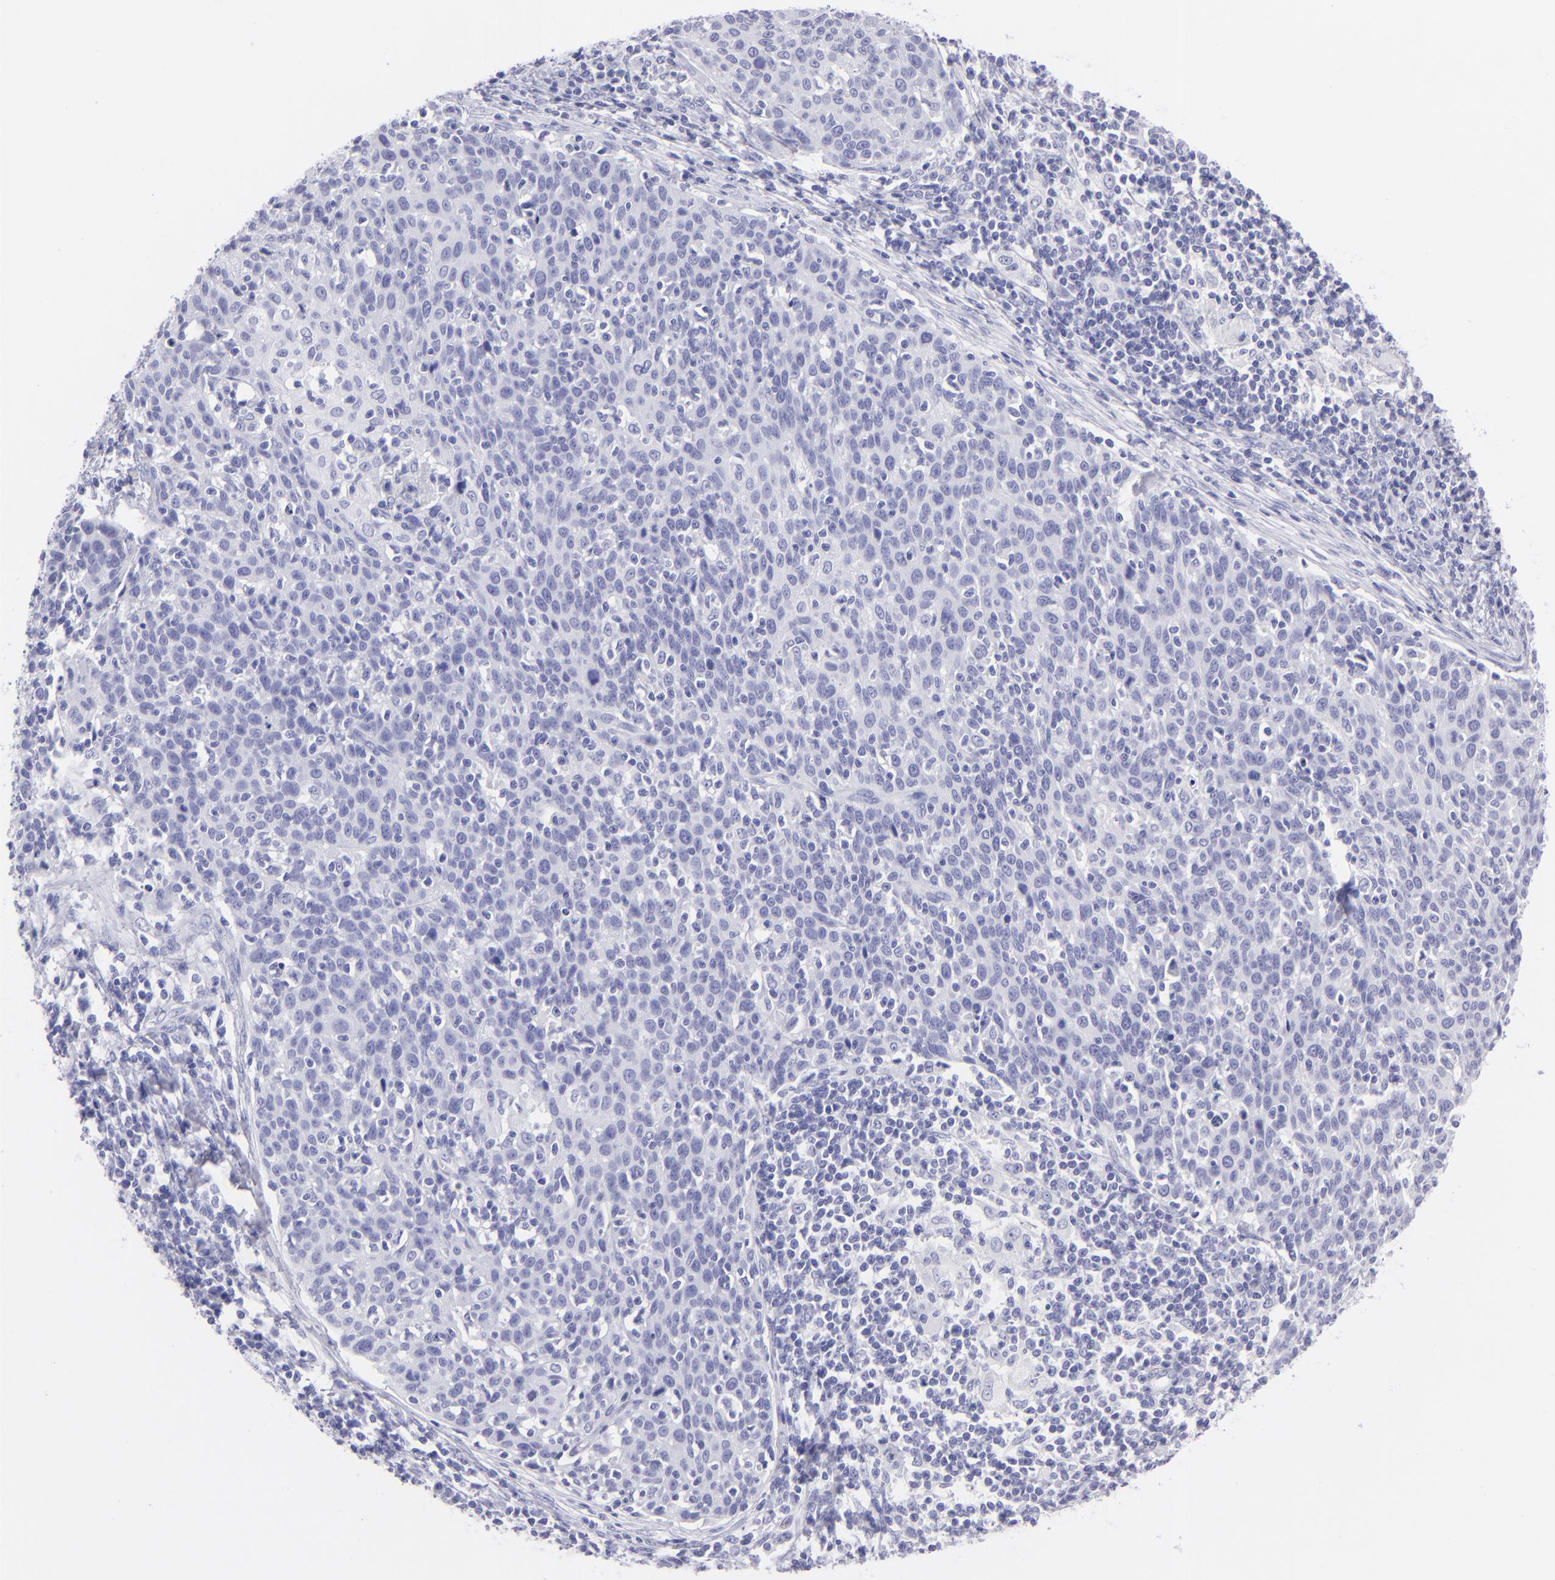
{"staining": {"intensity": "negative", "quantity": "none", "location": "none"}, "tissue": "cervical cancer", "cell_type": "Tumor cells", "image_type": "cancer", "snomed": [{"axis": "morphology", "description": "Squamous cell carcinoma, NOS"}, {"axis": "topography", "description": "Cervix"}], "caption": "Cervical cancer stained for a protein using IHC displays no positivity tumor cells.", "gene": "SLC1A3", "patient": {"sex": "female", "age": 38}}